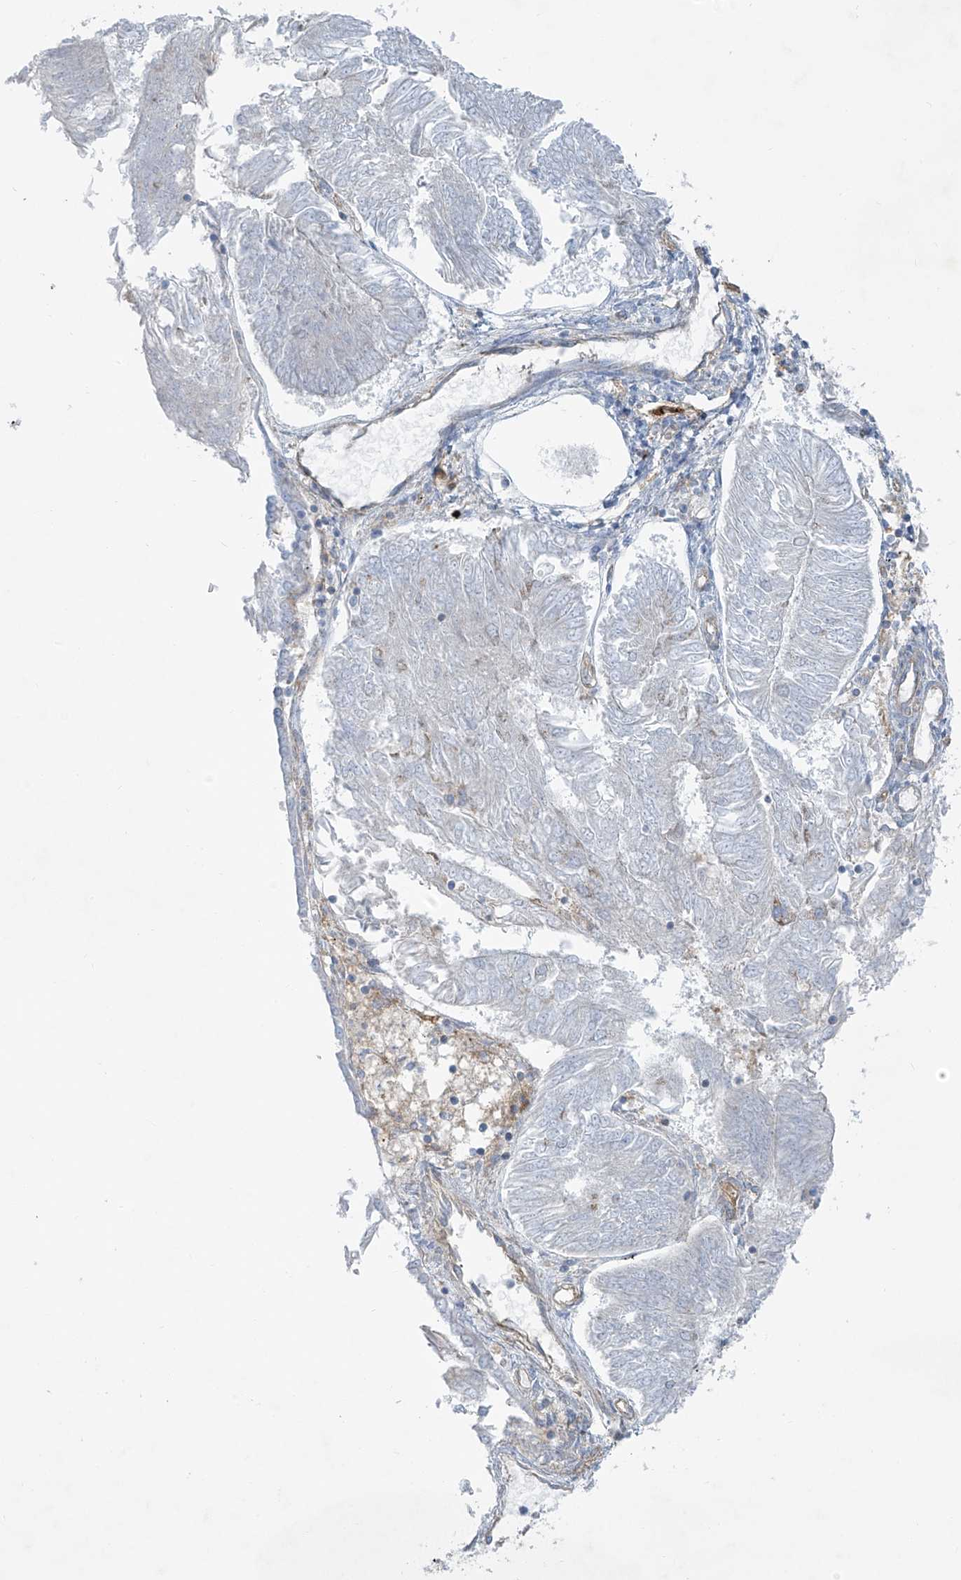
{"staining": {"intensity": "negative", "quantity": "none", "location": "none"}, "tissue": "endometrial cancer", "cell_type": "Tumor cells", "image_type": "cancer", "snomed": [{"axis": "morphology", "description": "Adenocarcinoma, NOS"}, {"axis": "topography", "description": "Endometrium"}], "caption": "The photomicrograph displays no significant positivity in tumor cells of endometrial cancer (adenocarcinoma).", "gene": "VAMP5", "patient": {"sex": "female", "age": 58}}